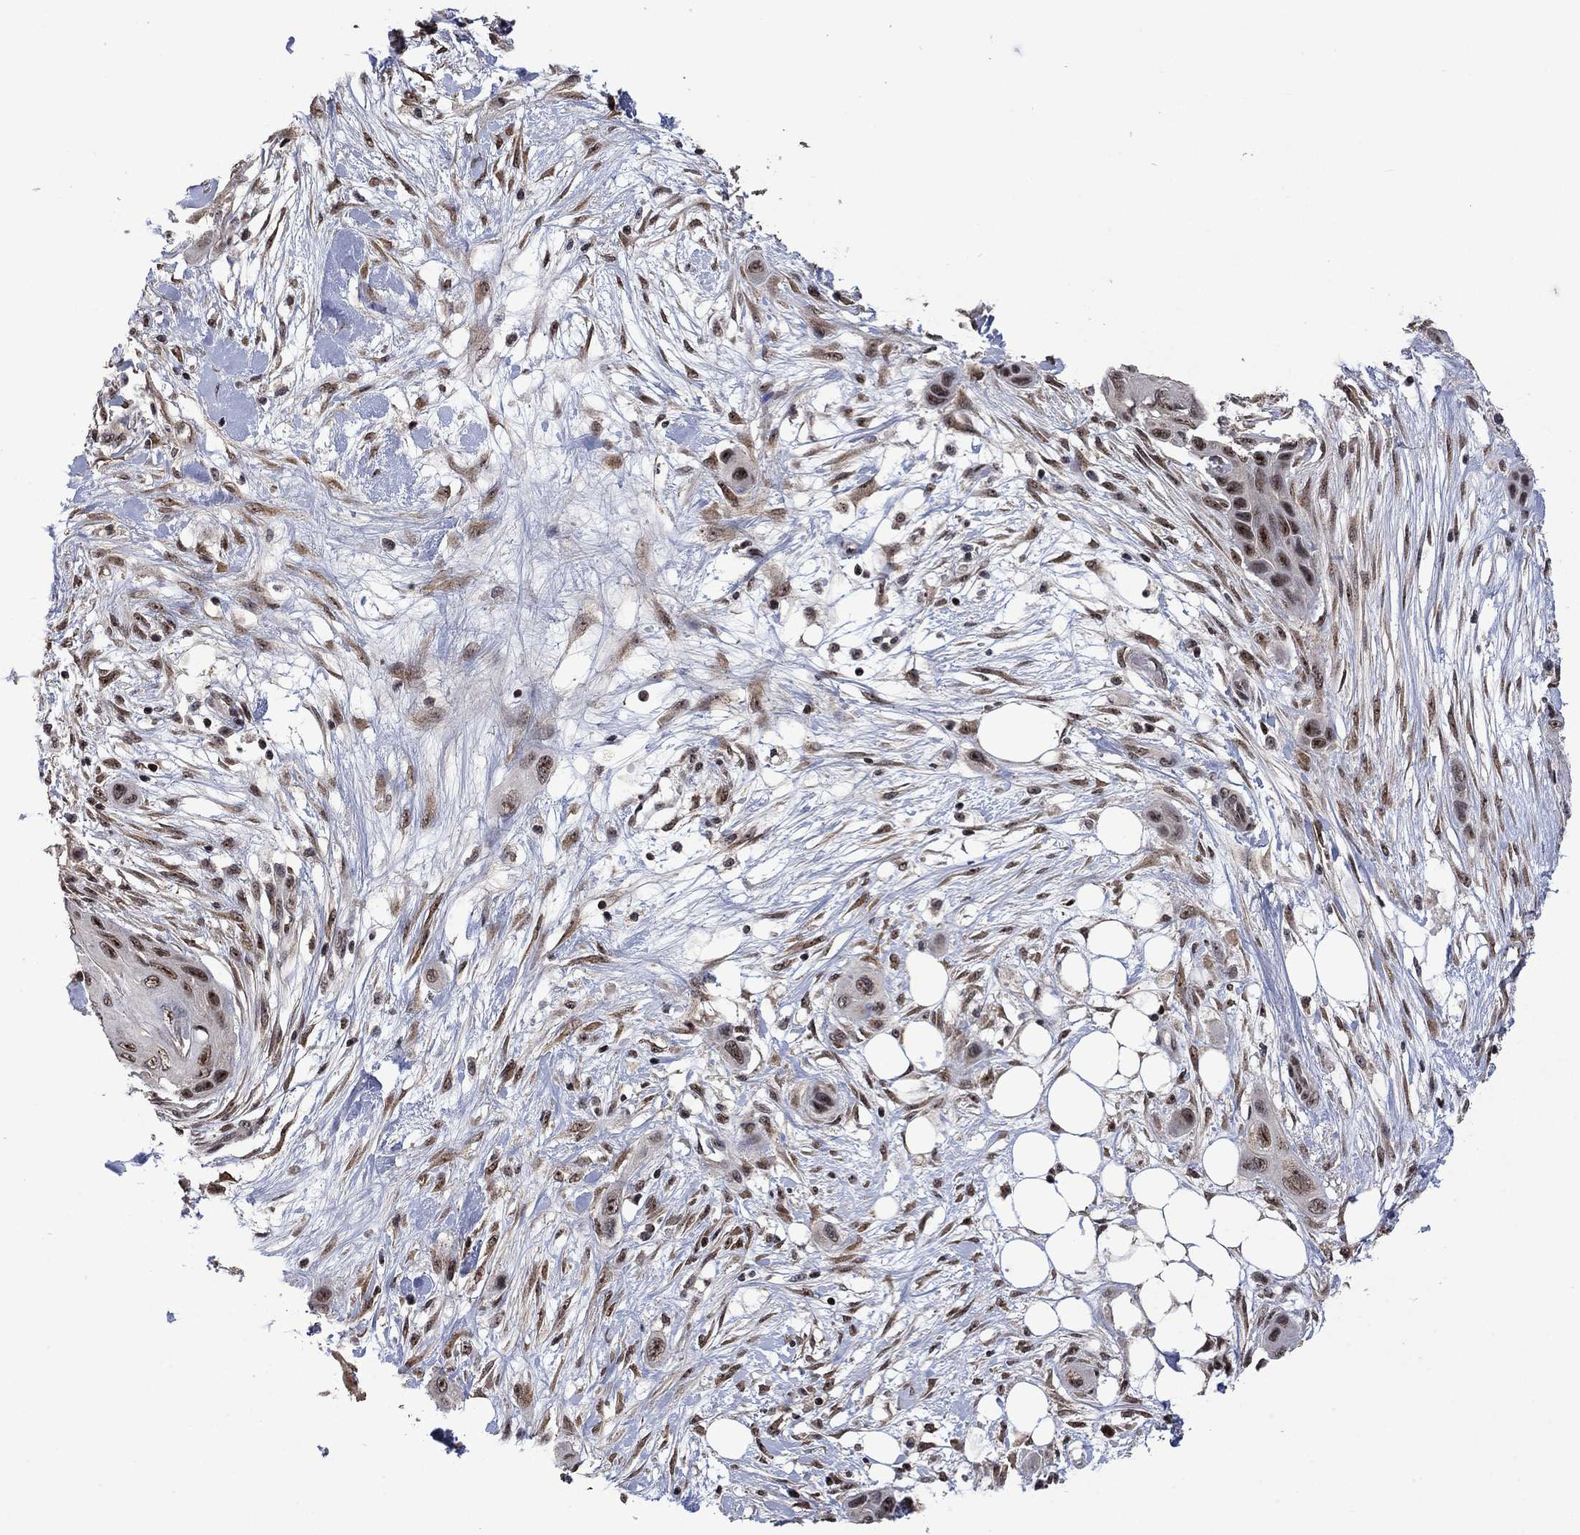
{"staining": {"intensity": "strong", "quantity": "25%-75%", "location": "nuclear"}, "tissue": "skin cancer", "cell_type": "Tumor cells", "image_type": "cancer", "snomed": [{"axis": "morphology", "description": "Squamous cell carcinoma, NOS"}, {"axis": "topography", "description": "Skin"}], "caption": "Immunohistochemical staining of skin cancer (squamous cell carcinoma) demonstrates high levels of strong nuclear protein positivity in about 25%-75% of tumor cells. The staining was performed using DAB (3,3'-diaminobenzidine), with brown indicating positive protein expression. Nuclei are stained blue with hematoxylin.", "gene": "FBL", "patient": {"sex": "male", "age": 79}}